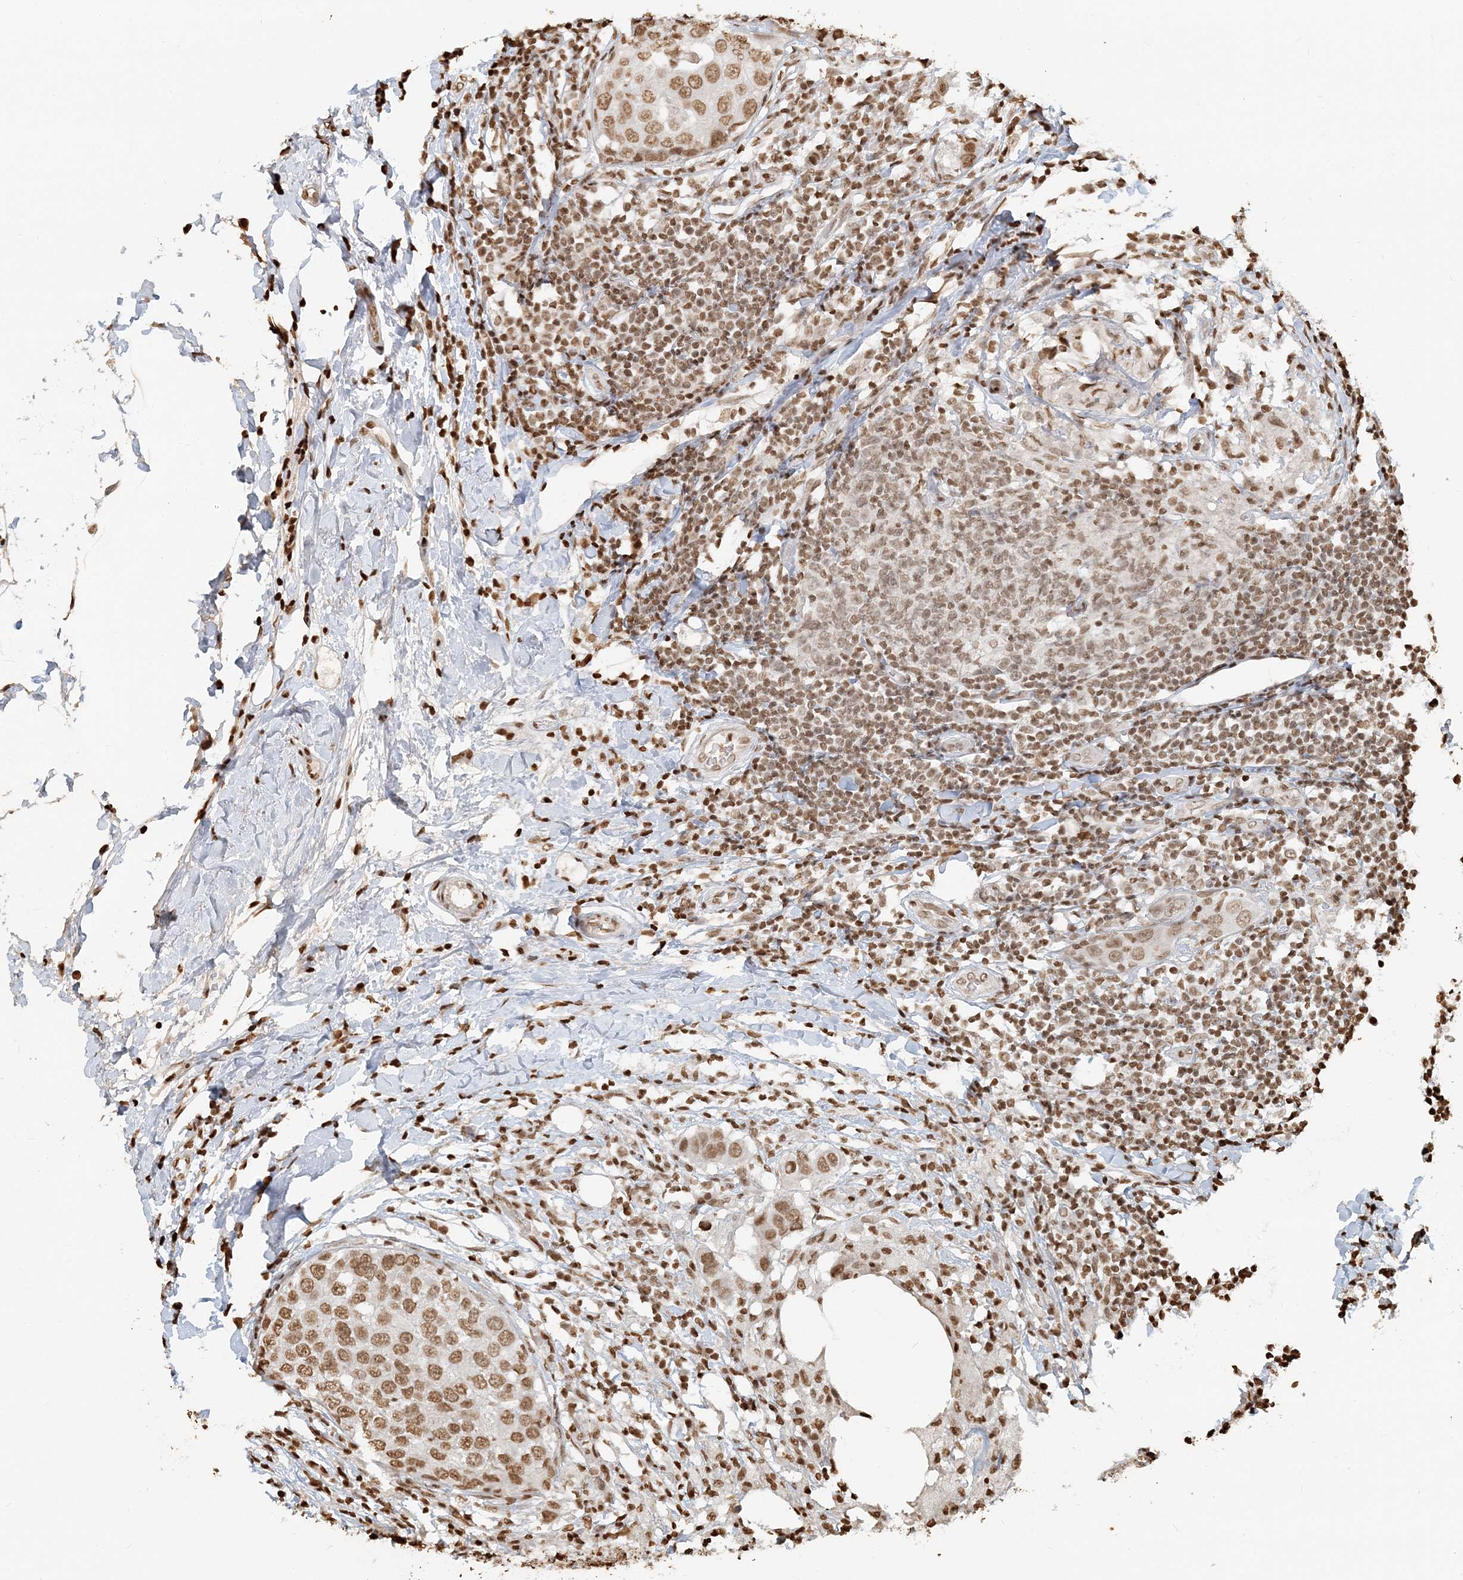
{"staining": {"intensity": "moderate", "quantity": ">75%", "location": "nuclear"}, "tissue": "breast cancer", "cell_type": "Tumor cells", "image_type": "cancer", "snomed": [{"axis": "morphology", "description": "Duct carcinoma"}, {"axis": "topography", "description": "Breast"}], "caption": "Protein staining of breast cancer (infiltrating ductal carcinoma) tissue demonstrates moderate nuclear expression in about >75% of tumor cells. Immunohistochemistry (ihc) stains the protein of interest in brown and the nuclei are stained blue.", "gene": "H3-3B", "patient": {"sex": "female", "age": 27}}